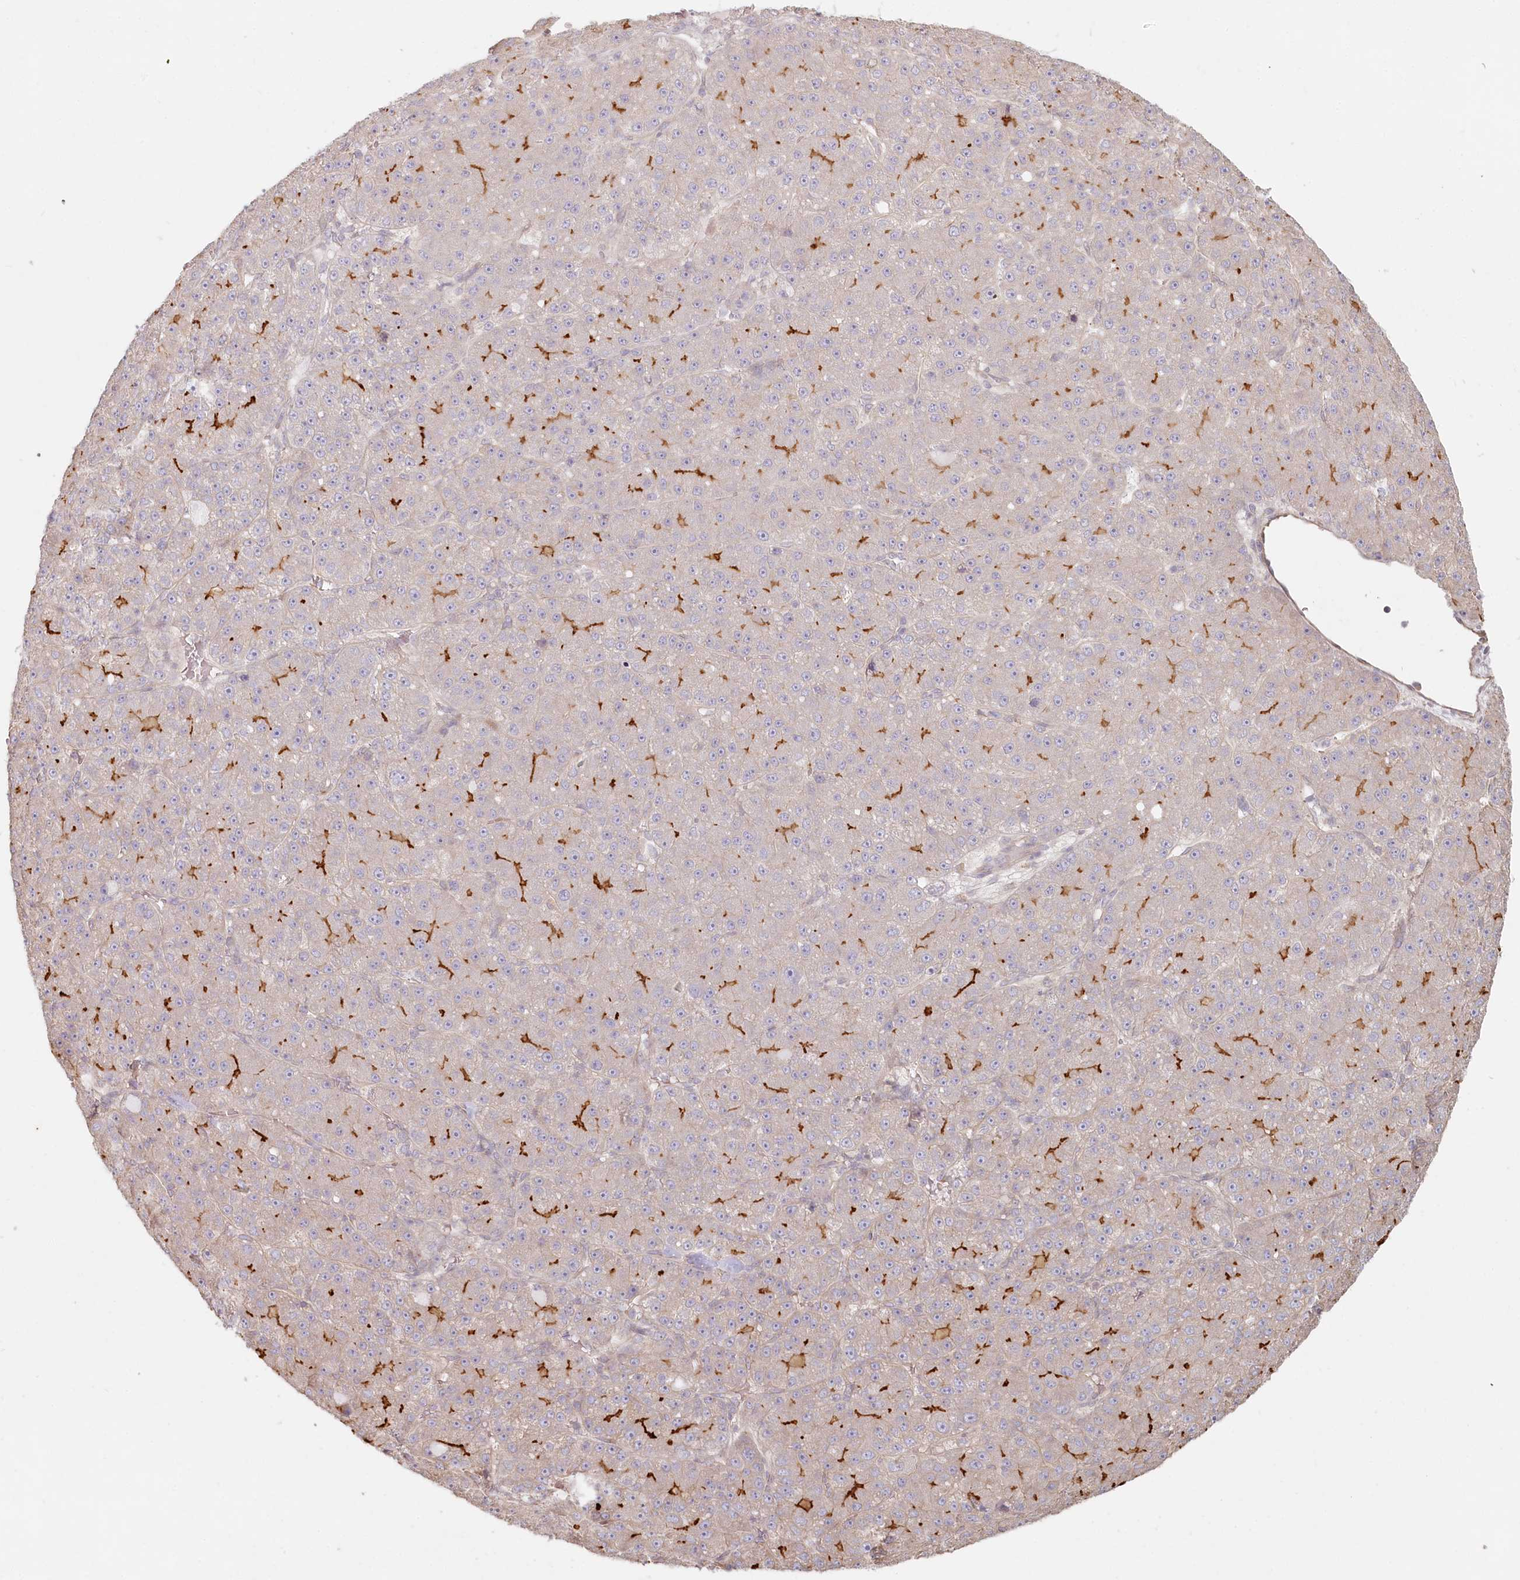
{"staining": {"intensity": "moderate", "quantity": "<25%", "location": "cytoplasmic/membranous"}, "tissue": "liver cancer", "cell_type": "Tumor cells", "image_type": "cancer", "snomed": [{"axis": "morphology", "description": "Carcinoma, Hepatocellular, NOS"}, {"axis": "topography", "description": "Liver"}], "caption": "Immunohistochemical staining of human liver cancer (hepatocellular carcinoma) demonstrates moderate cytoplasmic/membranous protein expression in about <25% of tumor cells.", "gene": "TCHP", "patient": {"sex": "male", "age": 67}}